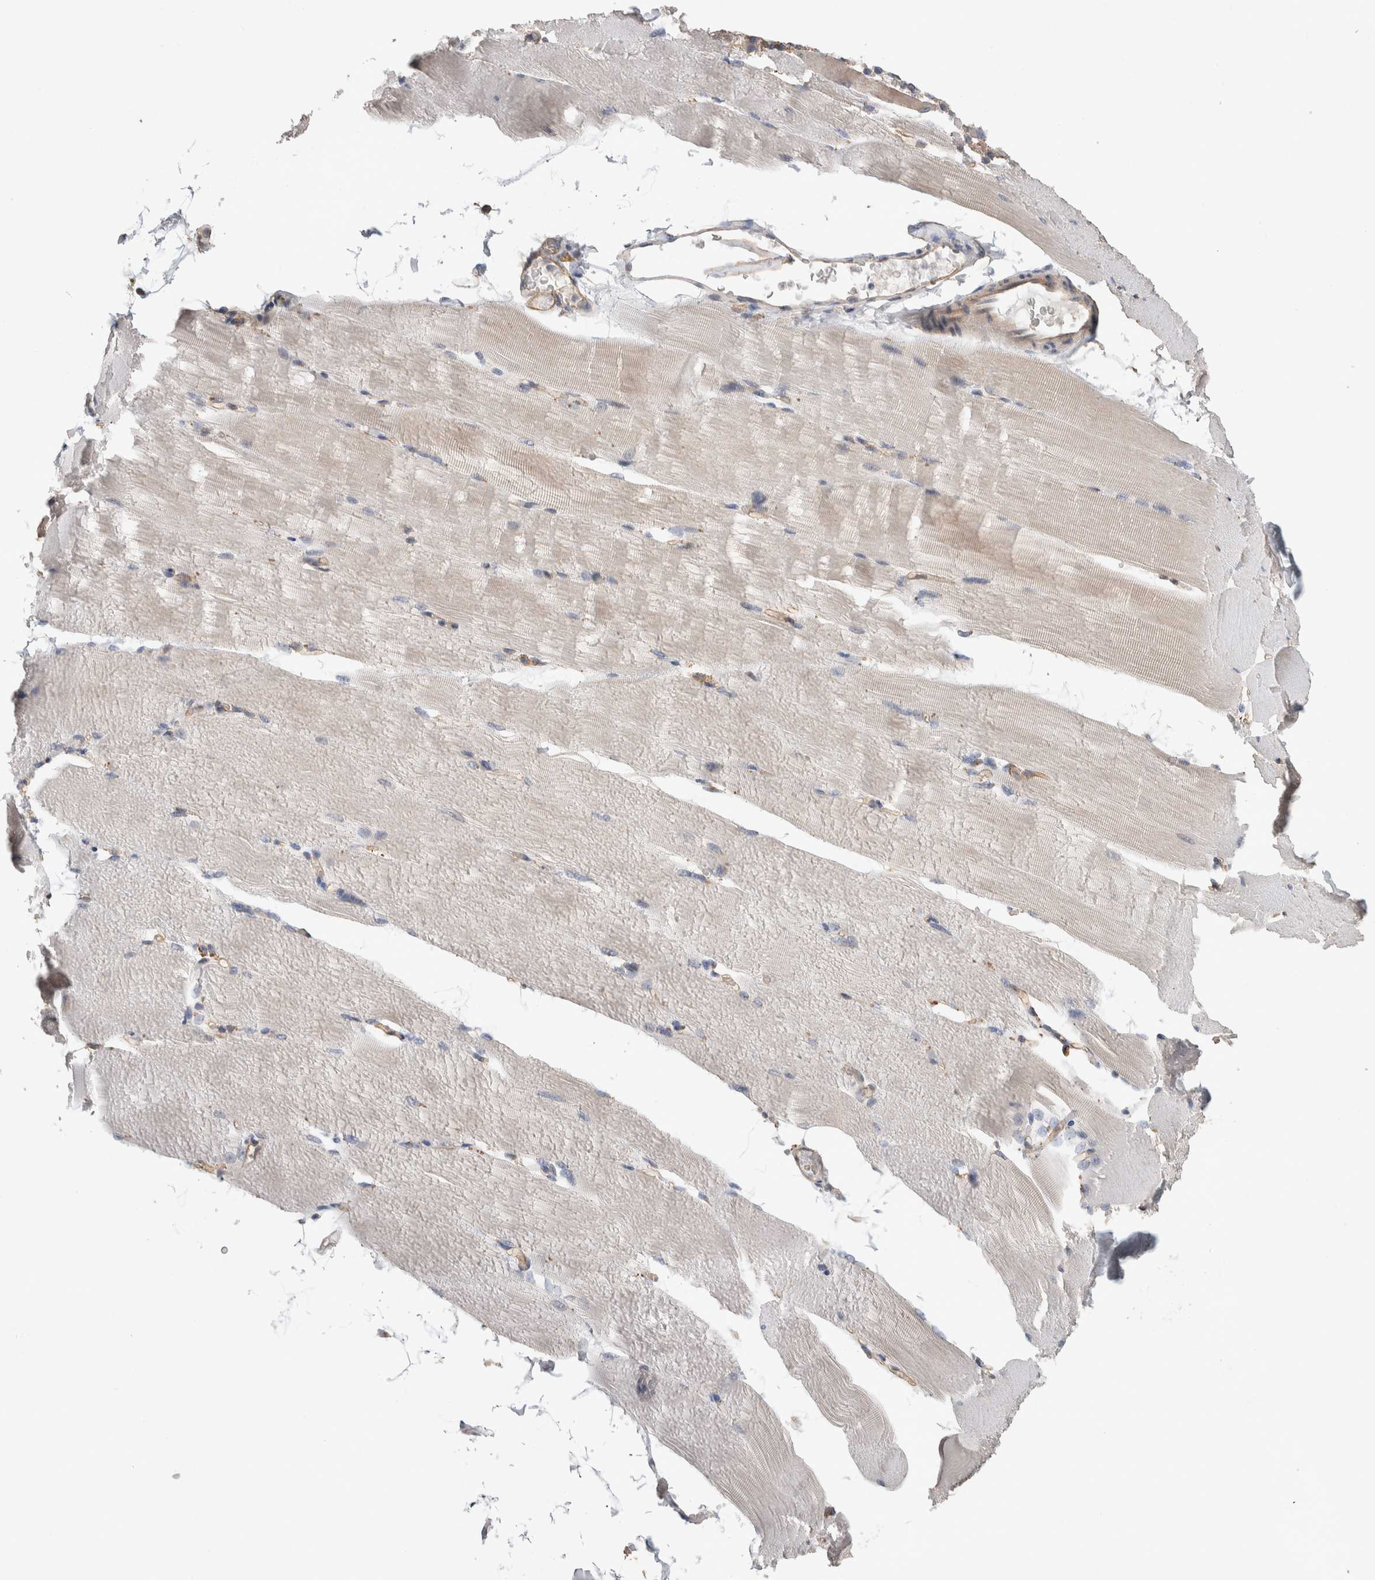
{"staining": {"intensity": "weak", "quantity": "<25%", "location": "cytoplasmic/membranous"}, "tissue": "skeletal muscle", "cell_type": "Myocytes", "image_type": "normal", "snomed": [{"axis": "morphology", "description": "Normal tissue, NOS"}, {"axis": "topography", "description": "Skeletal muscle"}, {"axis": "topography", "description": "Parathyroid gland"}], "caption": "Skeletal muscle stained for a protein using IHC exhibits no expression myocytes.", "gene": "GCNA", "patient": {"sex": "female", "age": 37}}